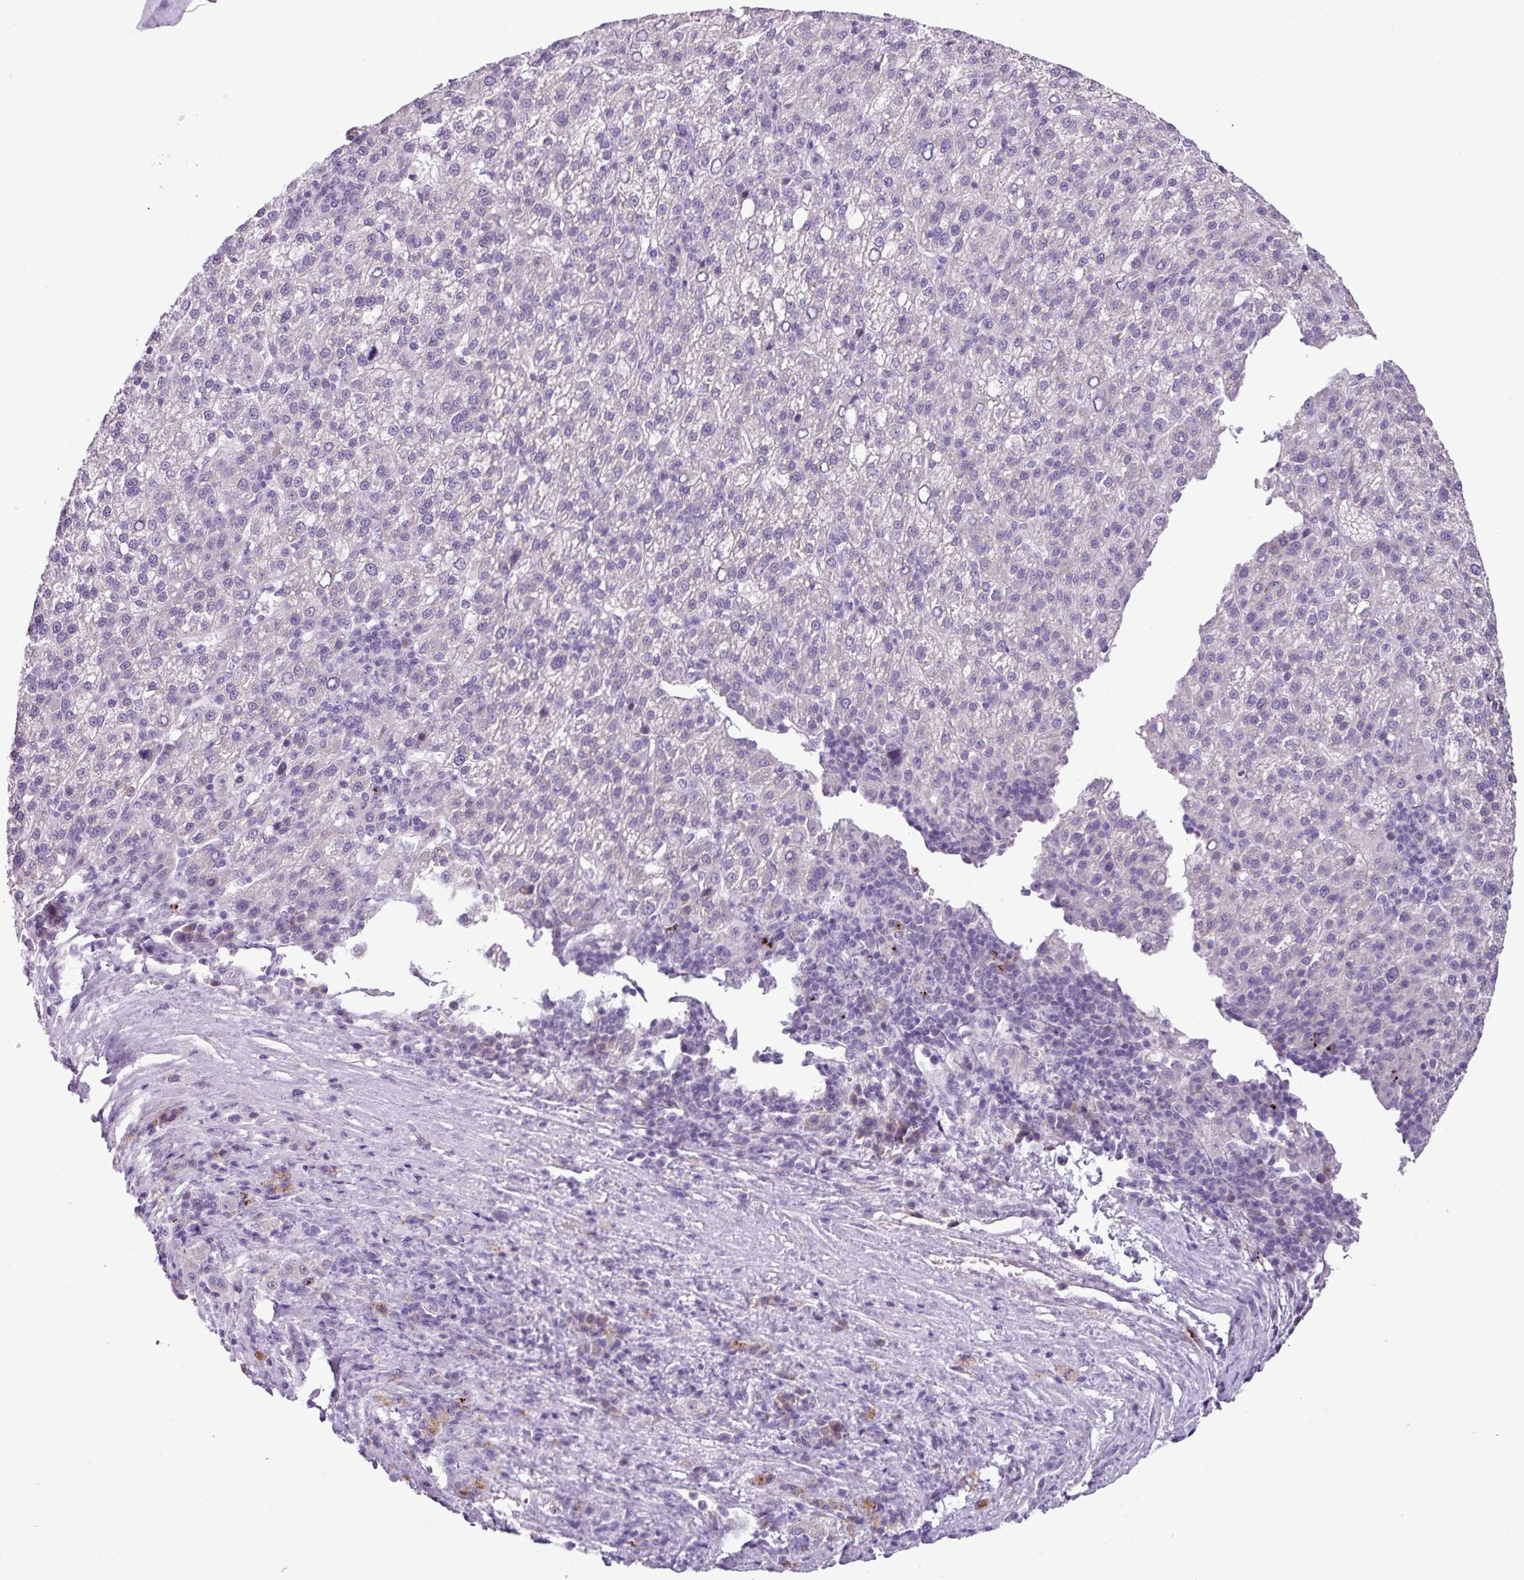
{"staining": {"intensity": "negative", "quantity": "none", "location": "none"}, "tissue": "liver cancer", "cell_type": "Tumor cells", "image_type": "cancer", "snomed": [{"axis": "morphology", "description": "Carcinoma, Hepatocellular, NOS"}, {"axis": "topography", "description": "Liver"}], "caption": "An IHC histopathology image of liver hepatocellular carcinoma is shown. There is no staining in tumor cells of liver hepatocellular carcinoma. (Stains: DAB immunohistochemistry with hematoxylin counter stain, Microscopy: brightfield microscopy at high magnification).", "gene": "IL17A", "patient": {"sex": "female", "age": 58}}